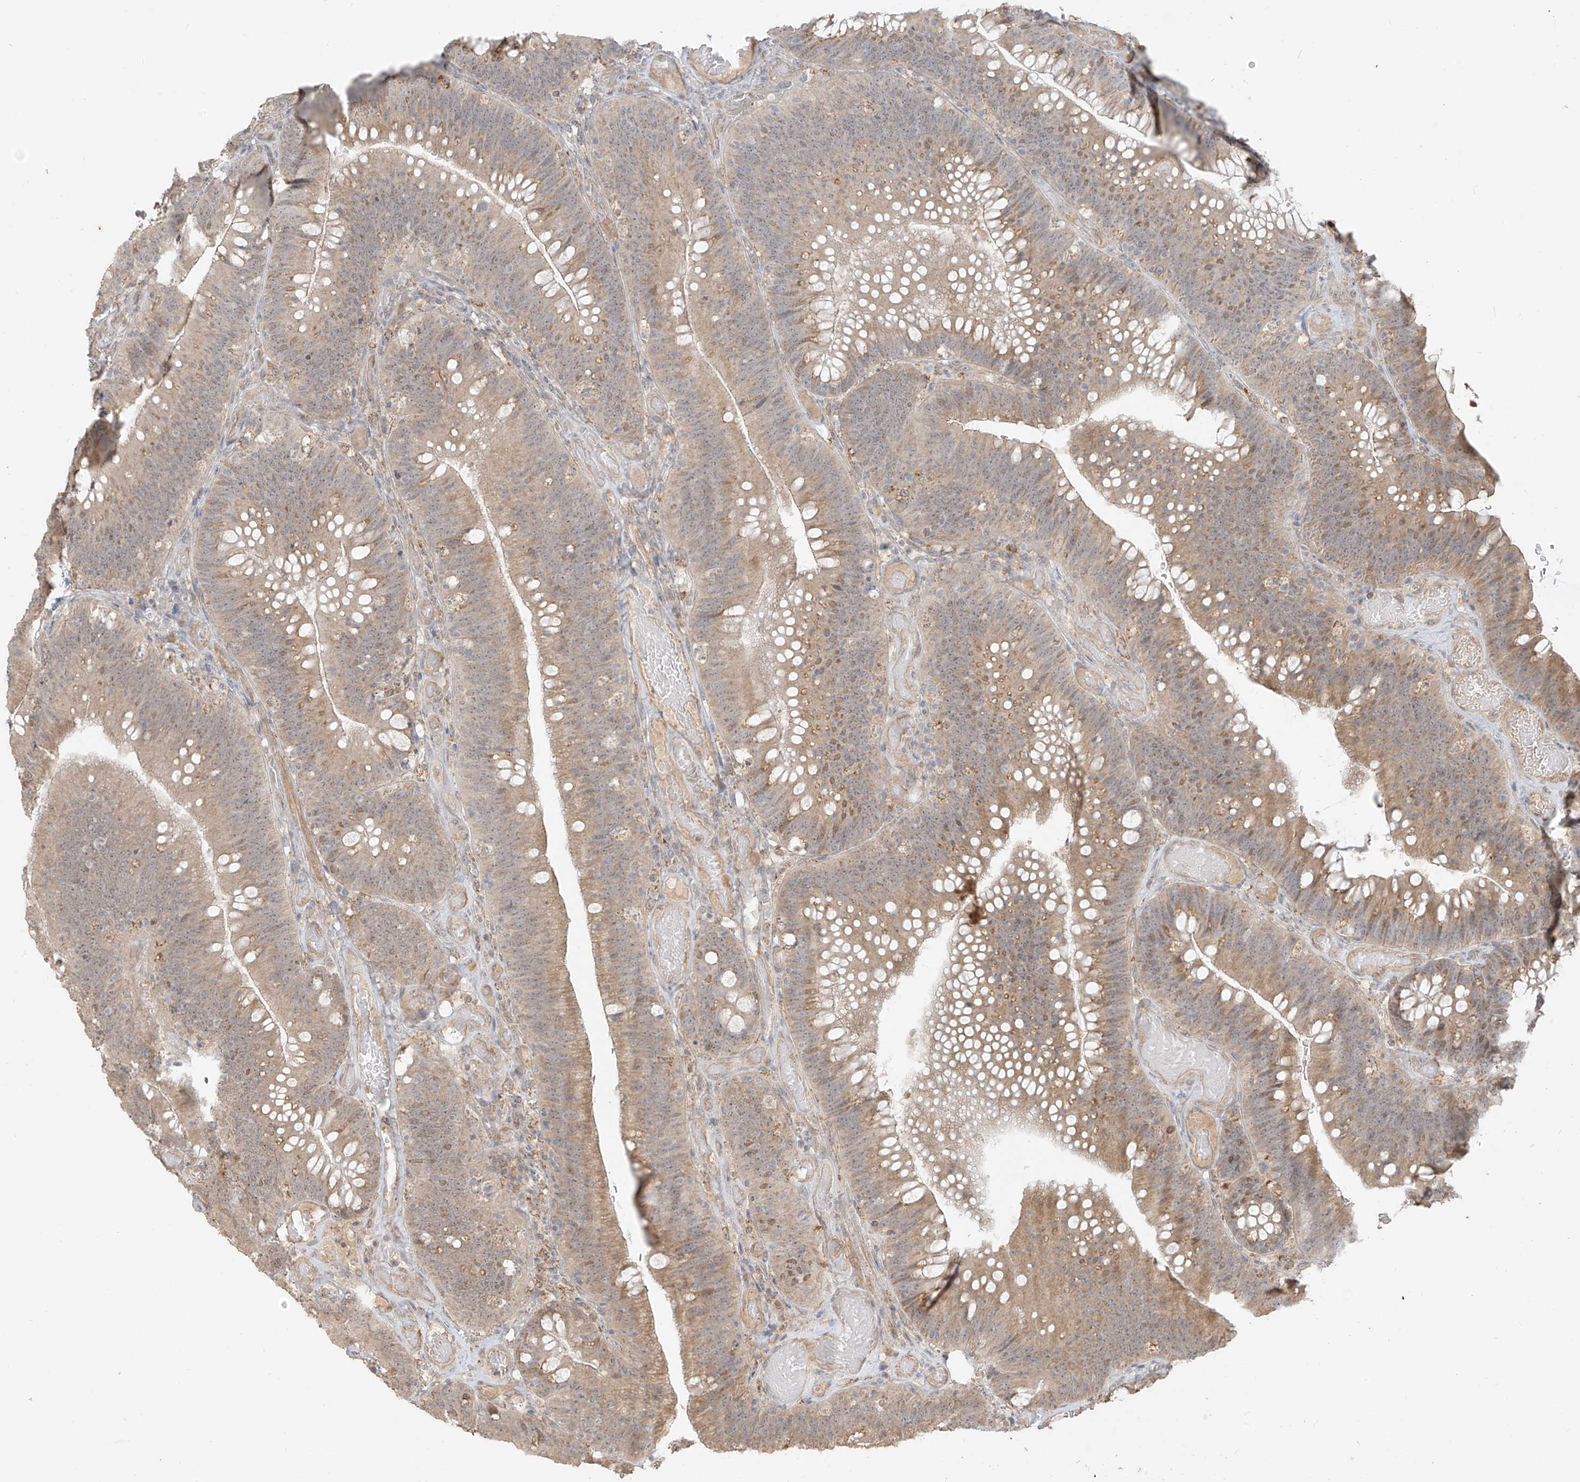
{"staining": {"intensity": "moderate", "quantity": ">75%", "location": "cytoplasmic/membranous"}, "tissue": "colorectal cancer", "cell_type": "Tumor cells", "image_type": "cancer", "snomed": [{"axis": "morphology", "description": "Normal tissue, NOS"}, {"axis": "topography", "description": "Colon"}], "caption": "A brown stain highlights moderate cytoplasmic/membranous staining of a protein in colorectal cancer tumor cells.", "gene": "ABCD1", "patient": {"sex": "female", "age": 82}}